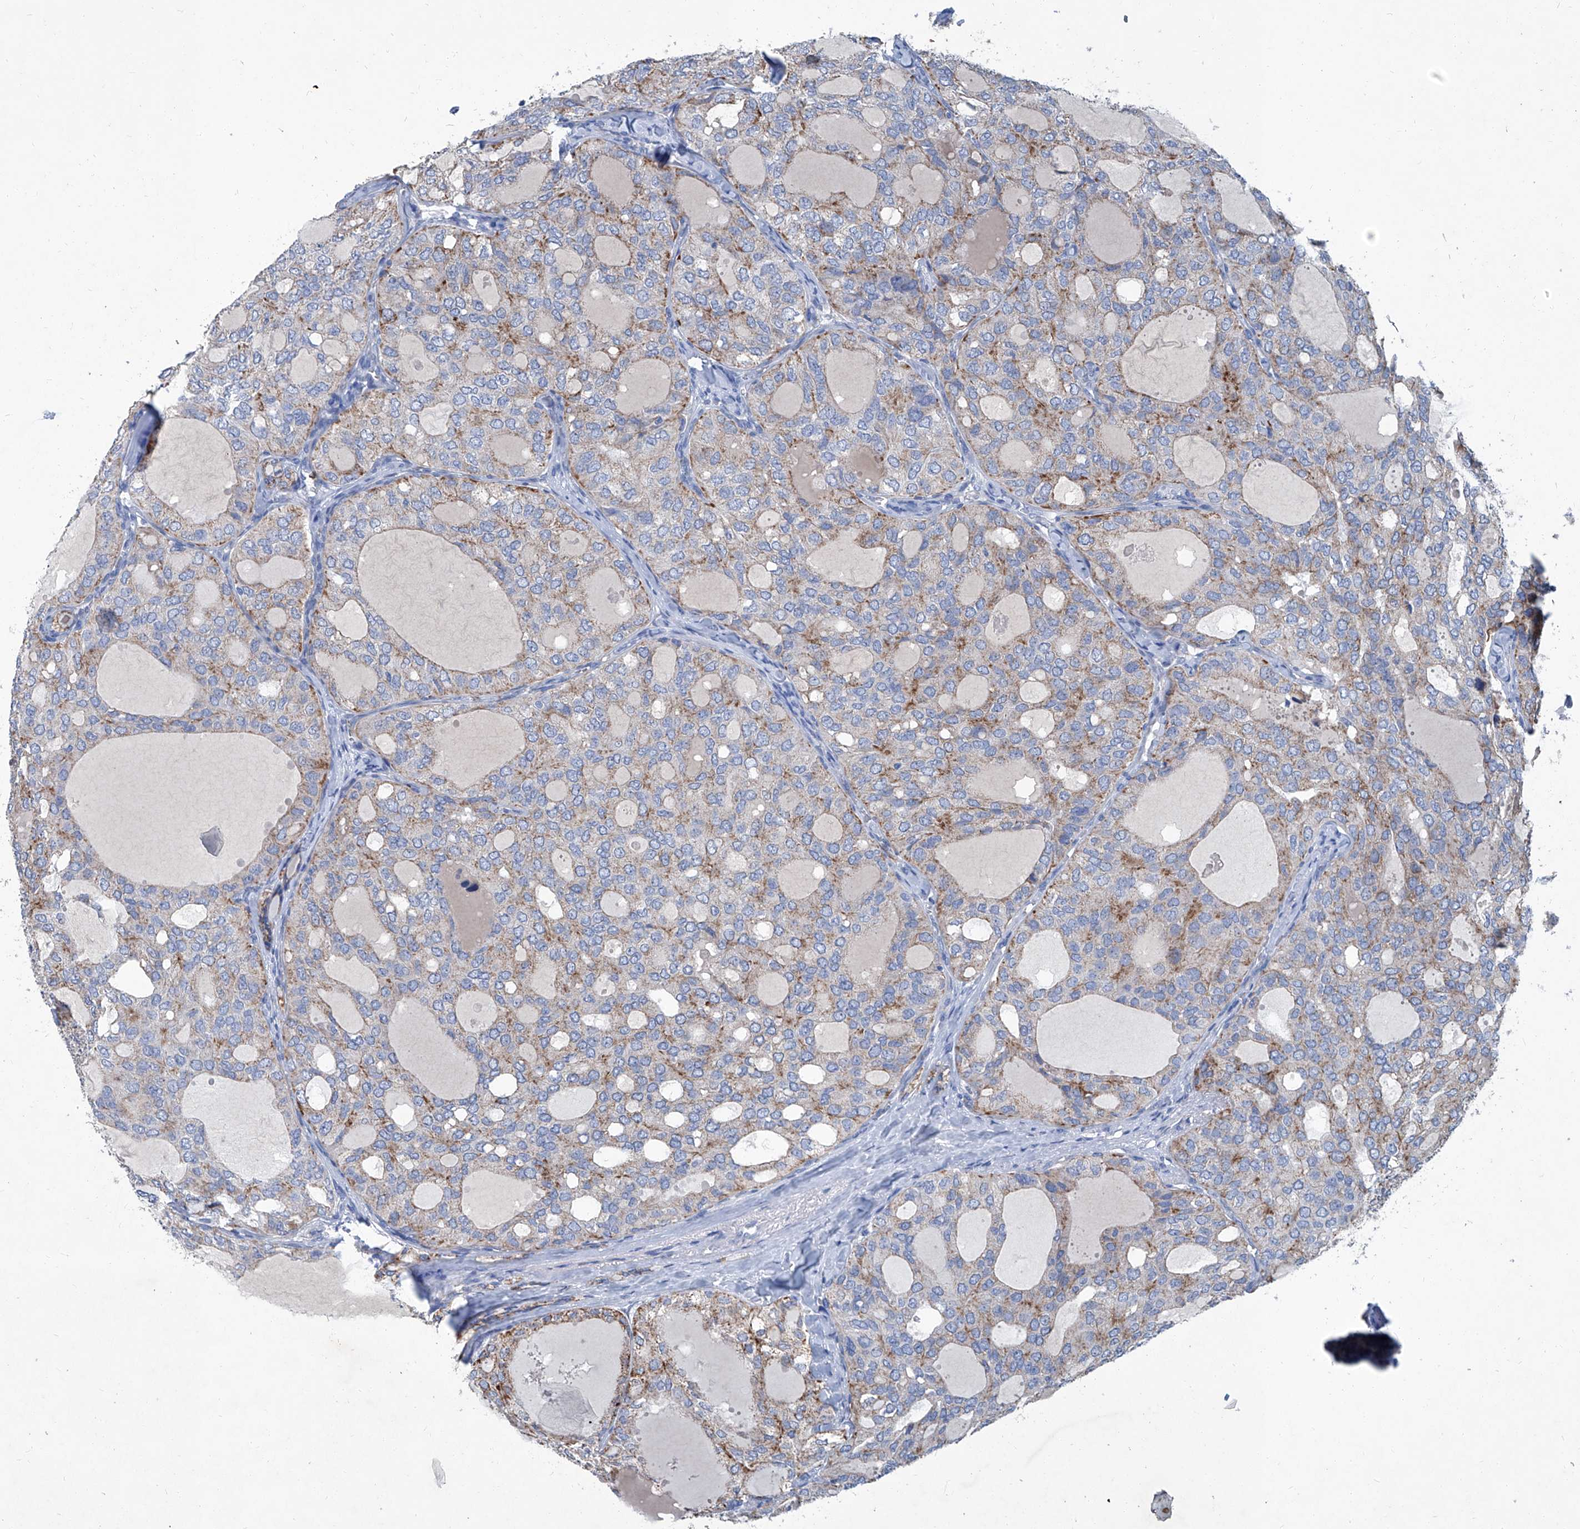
{"staining": {"intensity": "moderate", "quantity": "25%-75%", "location": "cytoplasmic/membranous"}, "tissue": "thyroid cancer", "cell_type": "Tumor cells", "image_type": "cancer", "snomed": [{"axis": "morphology", "description": "Follicular adenoma carcinoma, NOS"}, {"axis": "topography", "description": "Thyroid gland"}], "caption": "About 25%-75% of tumor cells in thyroid follicular adenoma carcinoma demonstrate moderate cytoplasmic/membranous protein expression as visualized by brown immunohistochemical staining.", "gene": "MTARC1", "patient": {"sex": "male", "age": 75}}